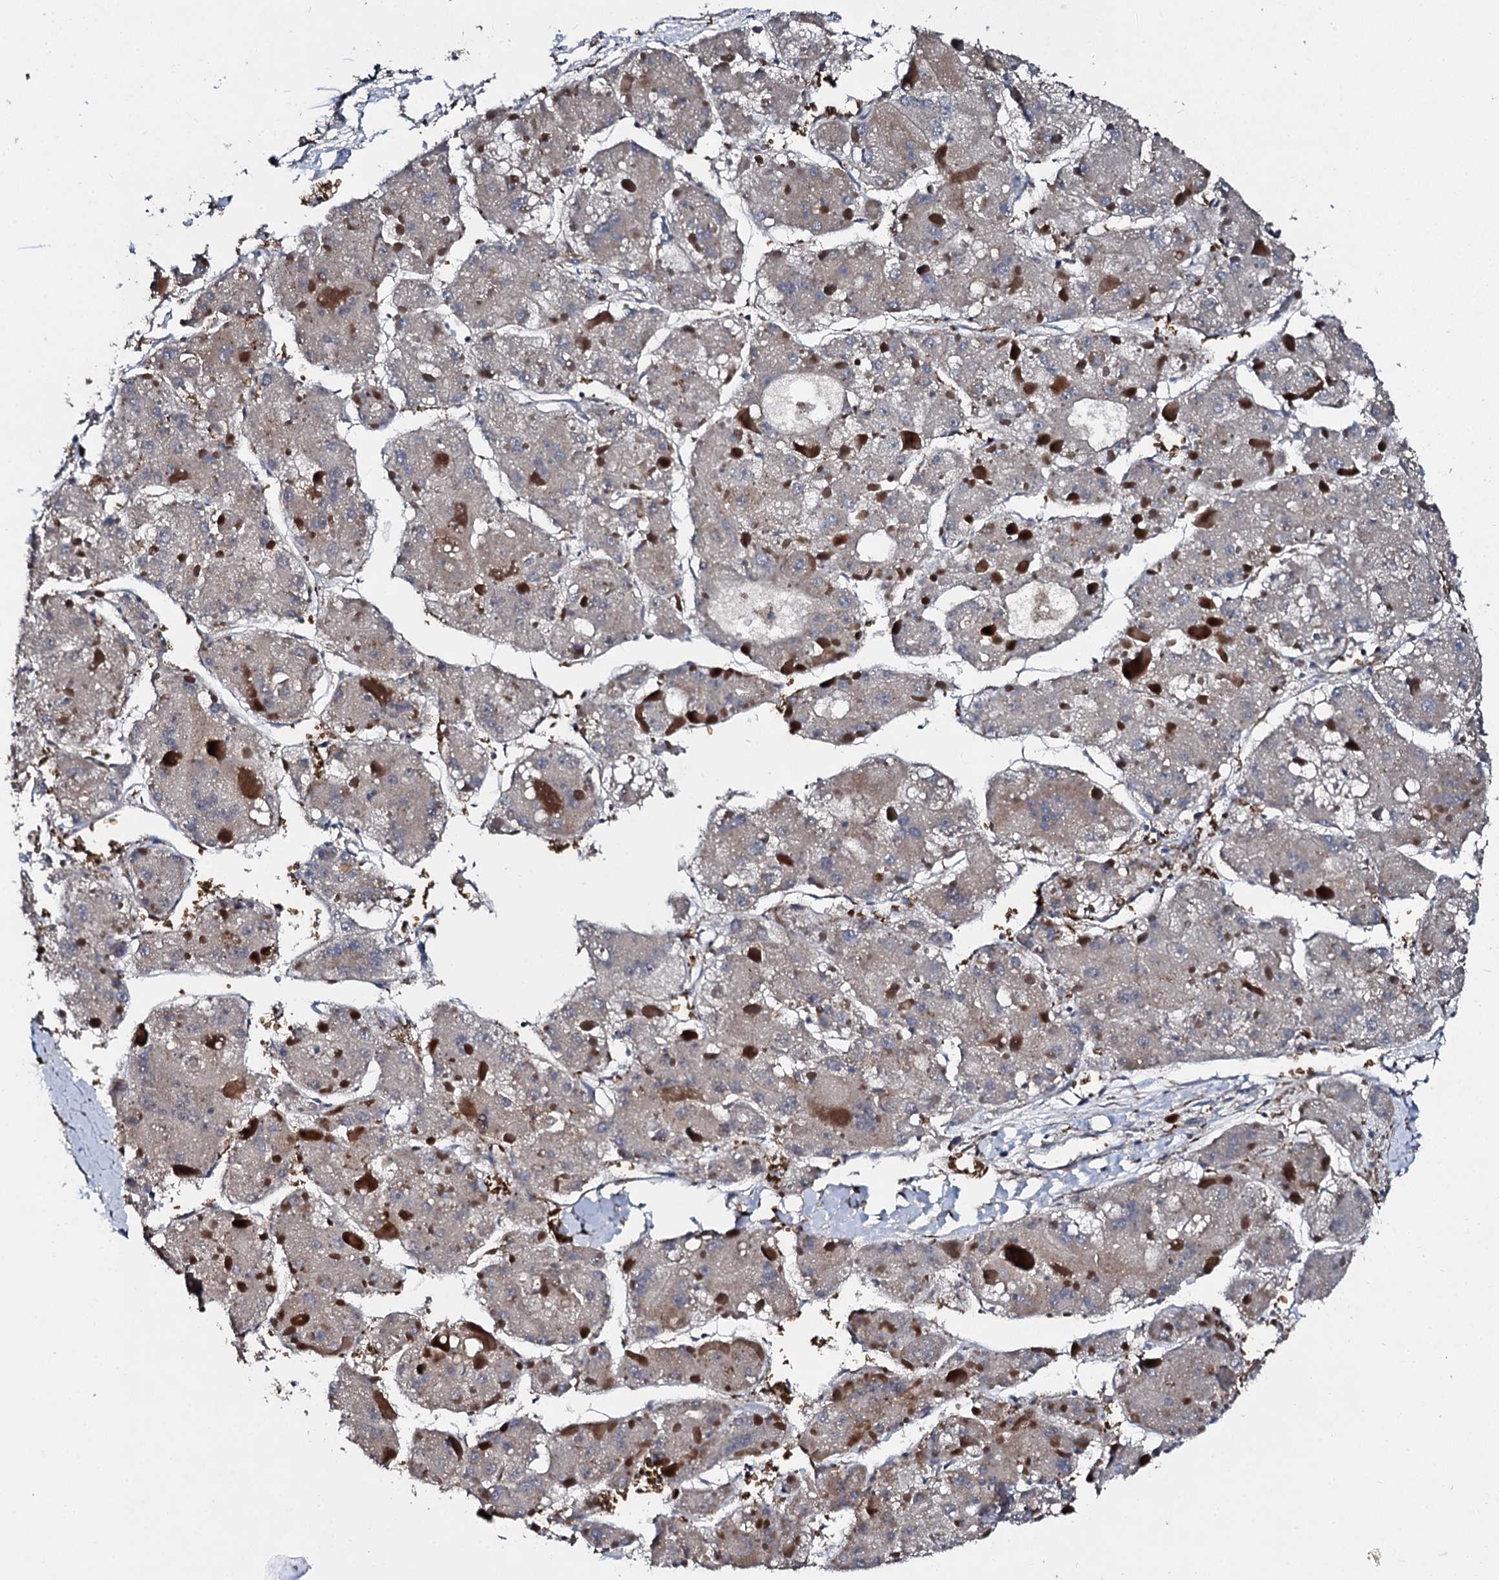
{"staining": {"intensity": "weak", "quantity": "<25%", "location": "cytoplasmic/membranous"}, "tissue": "liver cancer", "cell_type": "Tumor cells", "image_type": "cancer", "snomed": [{"axis": "morphology", "description": "Carcinoma, Hepatocellular, NOS"}, {"axis": "topography", "description": "Liver"}], "caption": "This image is of liver hepatocellular carcinoma stained with immunohistochemistry (IHC) to label a protein in brown with the nuclei are counter-stained blue. There is no expression in tumor cells. (IHC, brightfield microscopy, high magnification).", "gene": "LRRC28", "patient": {"sex": "female", "age": 73}}